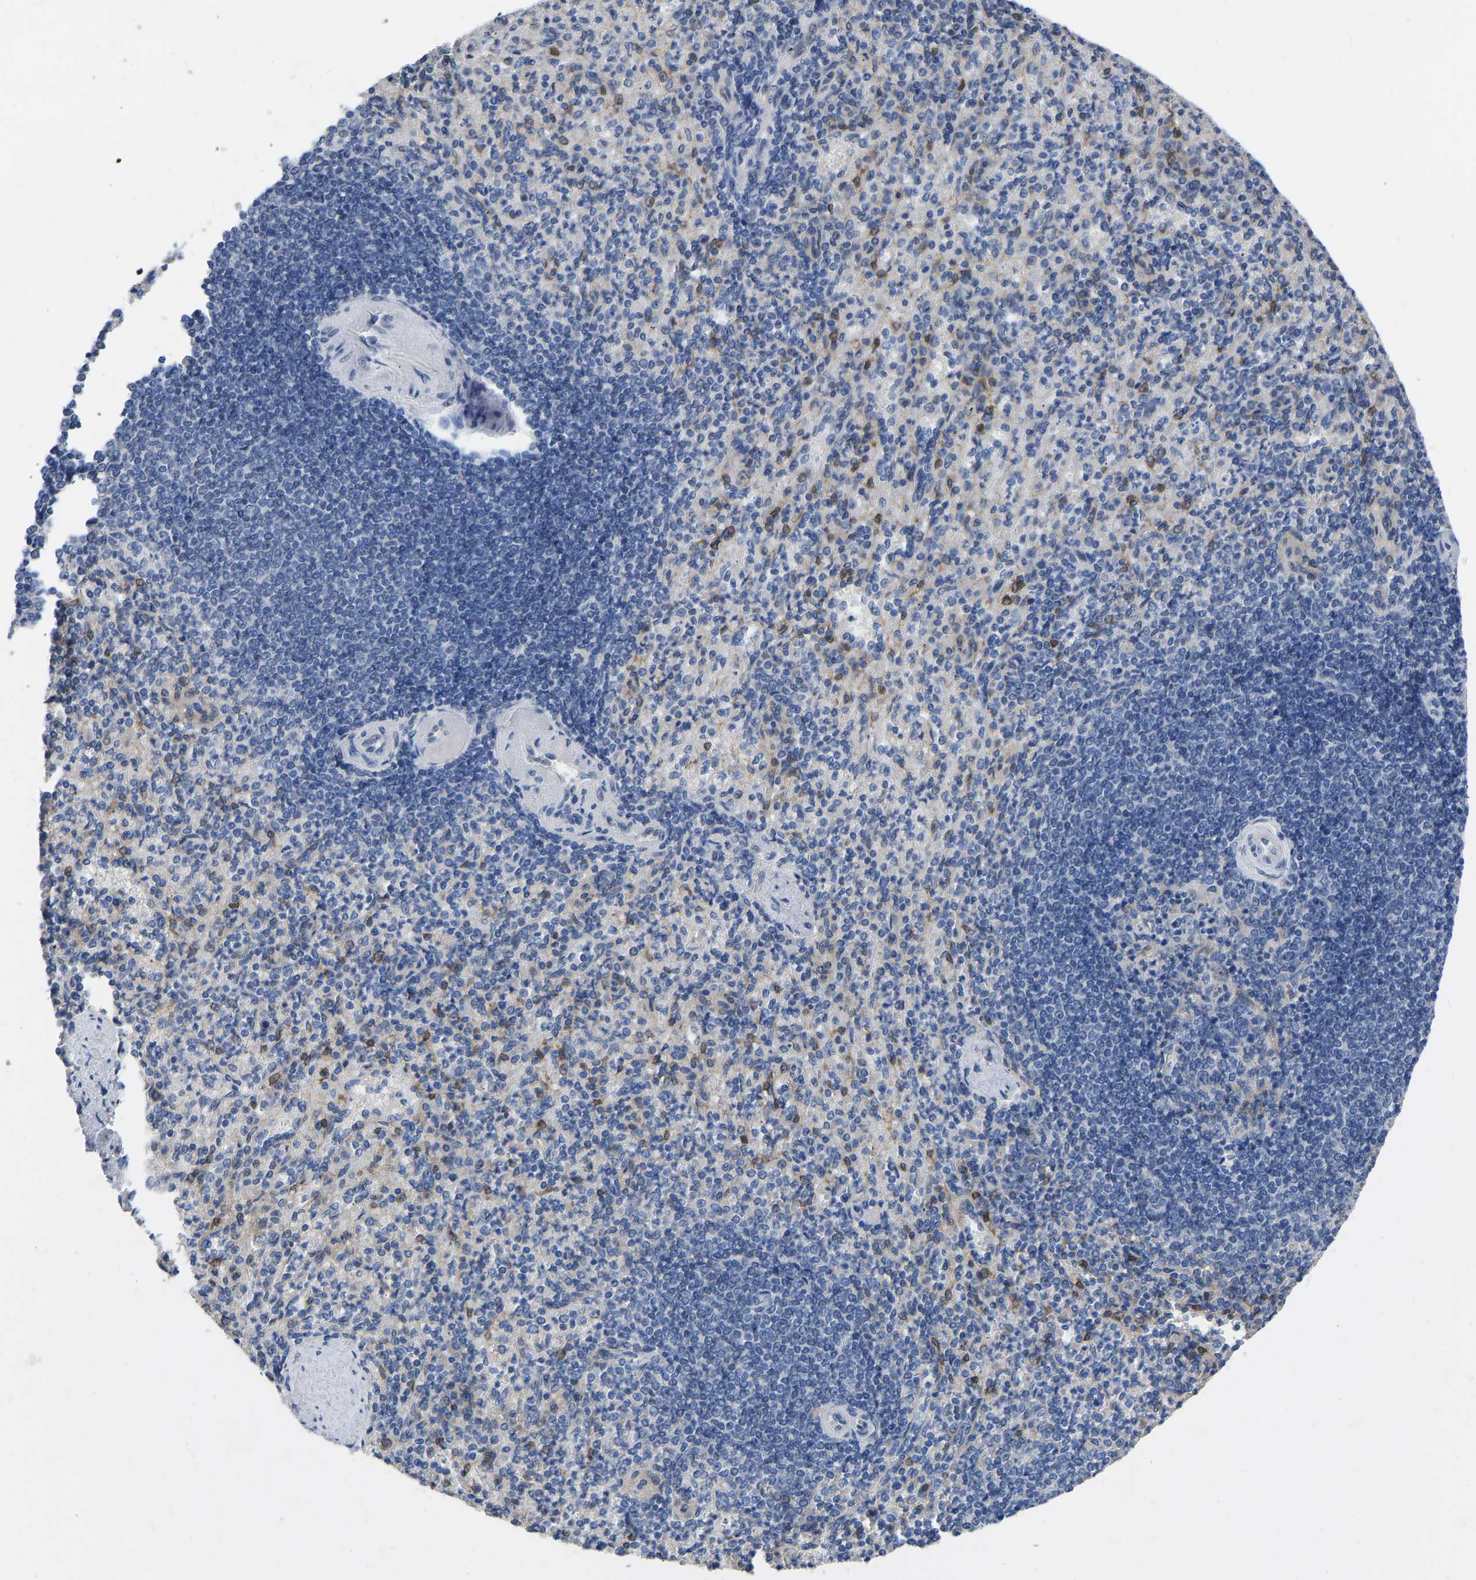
{"staining": {"intensity": "moderate", "quantity": "25%-75%", "location": "cytoplasmic/membranous"}, "tissue": "spleen", "cell_type": "Cells in red pulp", "image_type": "normal", "snomed": [{"axis": "morphology", "description": "Normal tissue, NOS"}, {"axis": "topography", "description": "Spleen"}], "caption": "Immunohistochemical staining of normal spleen shows moderate cytoplasmic/membranous protein positivity in about 25%-75% of cells in red pulp.", "gene": "RBP1", "patient": {"sex": "female", "age": 74}}